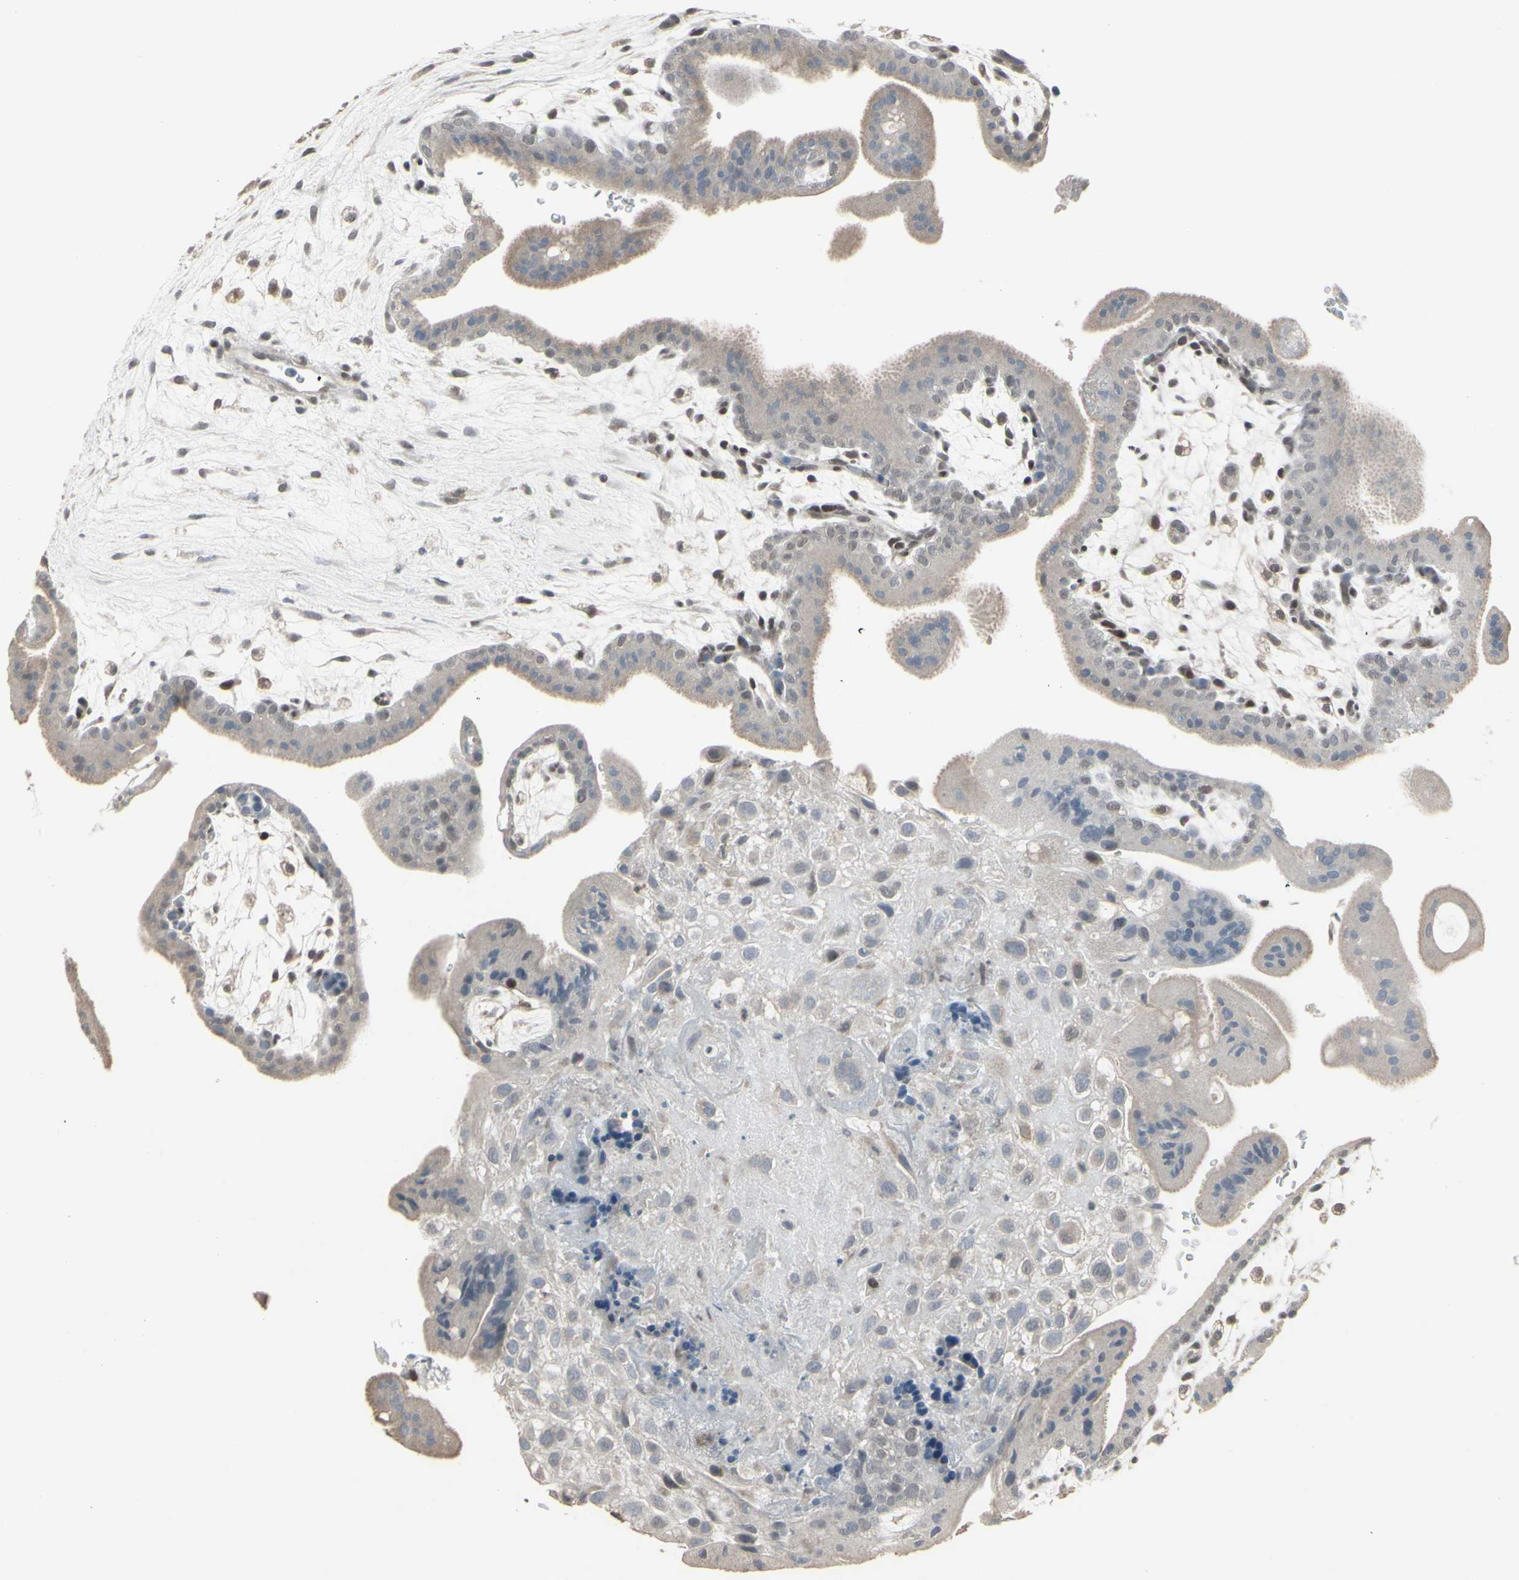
{"staining": {"intensity": "negative", "quantity": "none", "location": "none"}, "tissue": "placenta", "cell_type": "Decidual cells", "image_type": "normal", "snomed": [{"axis": "morphology", "description": "Normal tissue, NOS"}, {"axis": "topography", "description": "Placenta"}], "caption": "The histopathology image exhibits no significant expression in decidual cells of placenta.", "gene": "SAMSN1", "patient": {"sex": "female", "age": 35}}